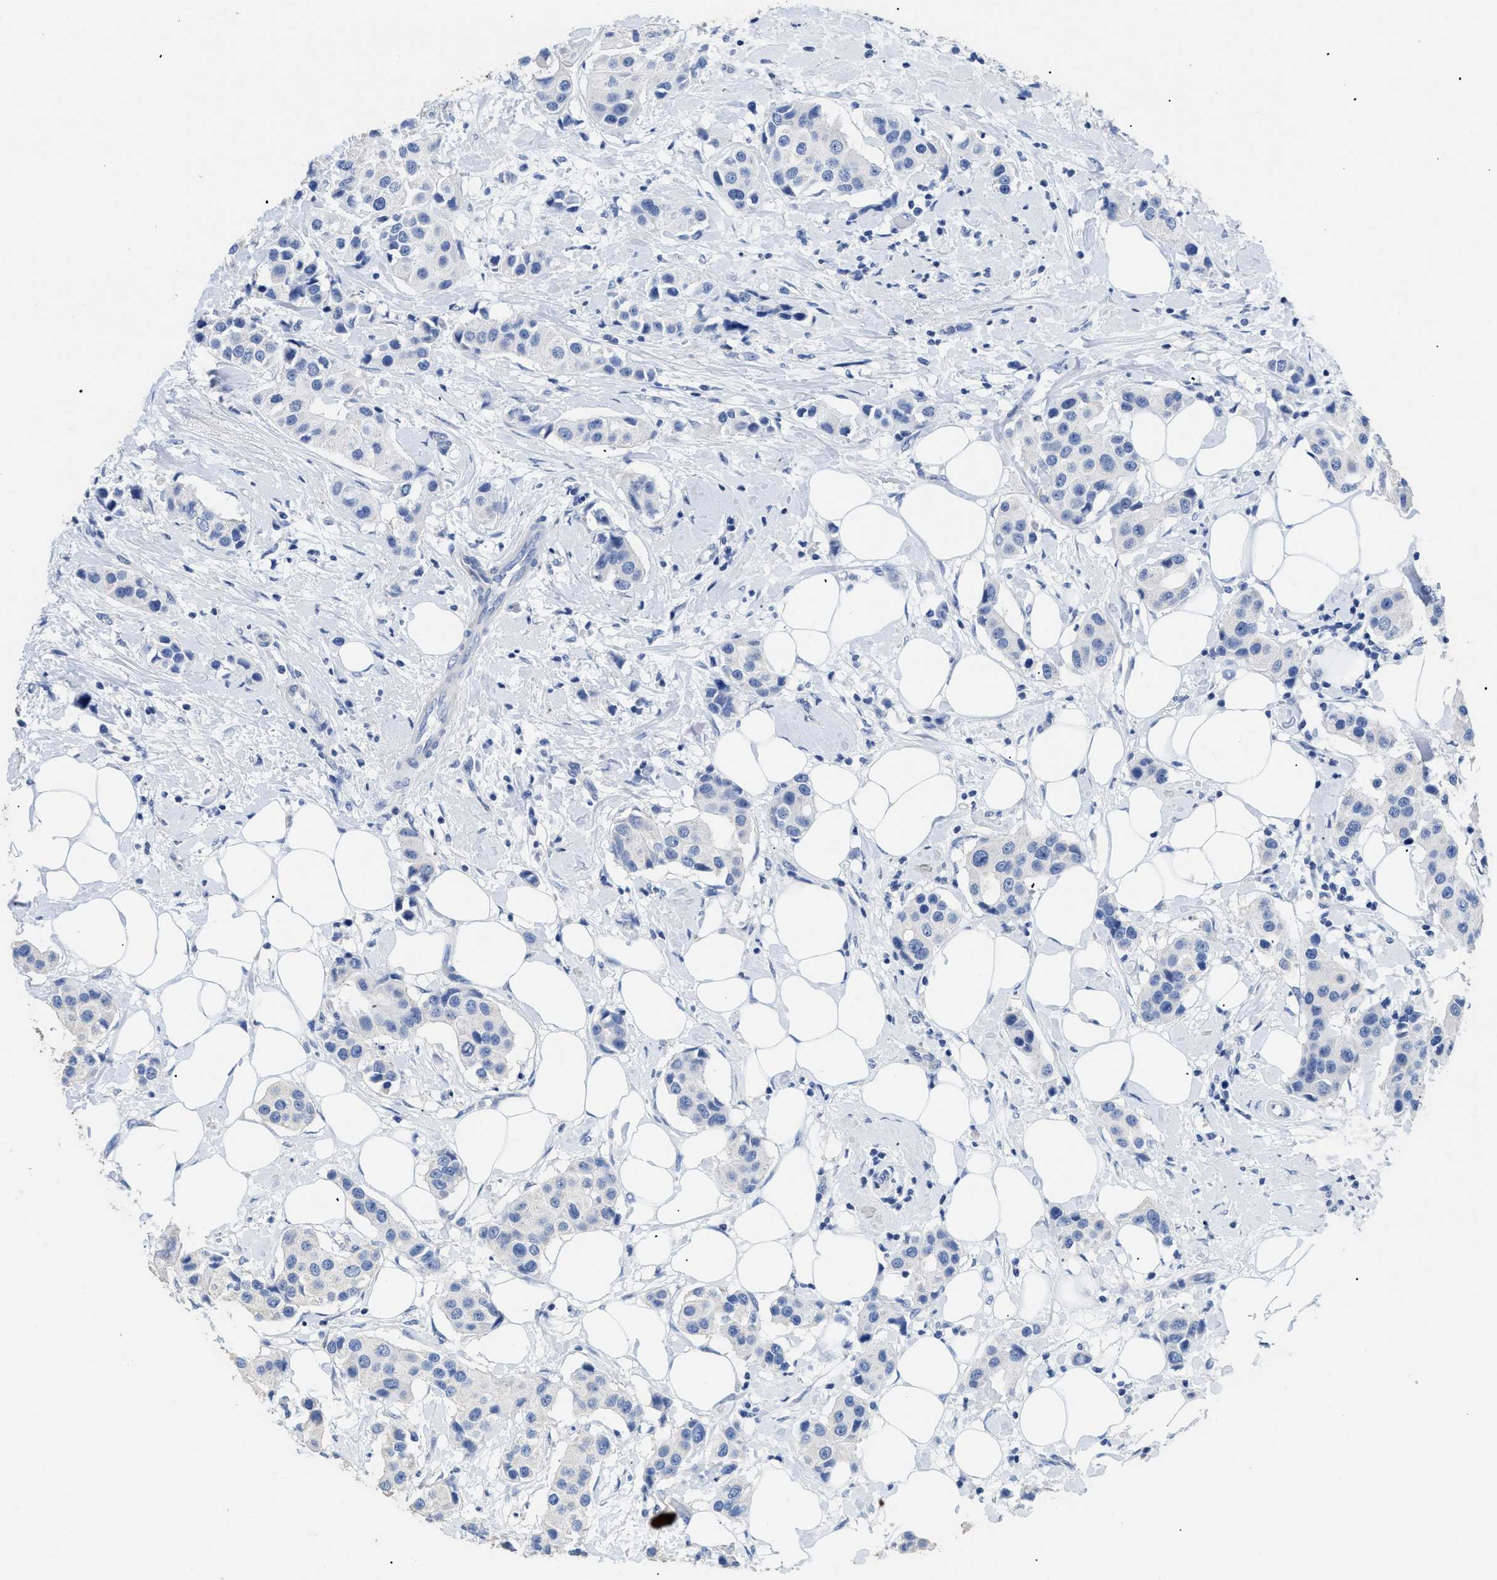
{"staining": {"intensity": "negative", "quantity": "none", "location": "none"}, "tissue": "breast cancer", "cell_type": "Tumor cells", "image_type": "cancer", "snomed": [{"axis": "morphology", "description": "Normal tissue, NOS"}, {"axis": "morphology", "description": "Duct carcinoma"}, {"axis": "topography", "description": "Breast"}], "caption": "DAB (3,3'-diaminobenzidine) immunohistochemical staining of breast invasive ductal carcinoma exhibits no significant positivity in tumor cells.", "gene": "DLC1", "patient": {"sex": "female", "age": 39}}